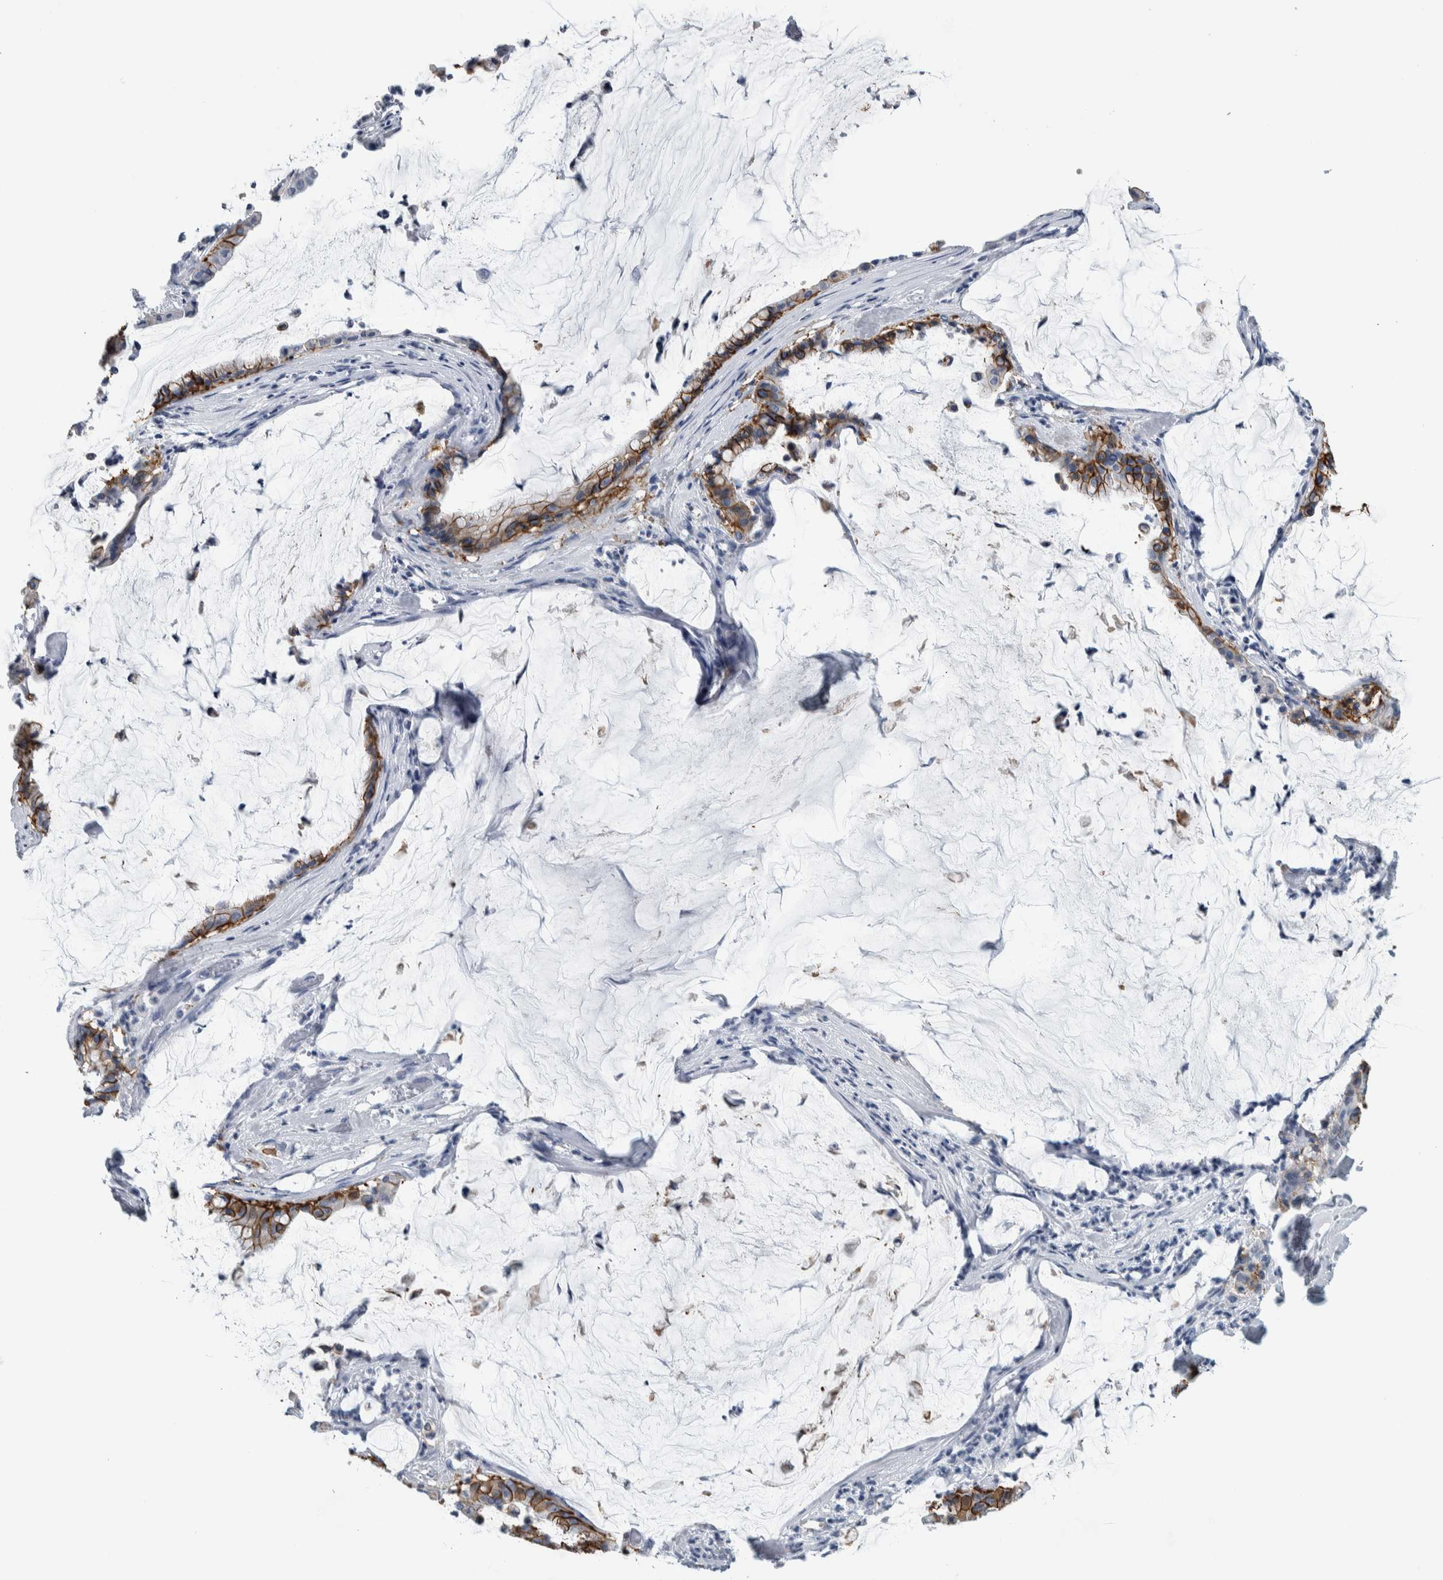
{"staining": {"intensity": "strong", "quantity": ">75%", "location": "cytoplasmic/membranous"}, "tissue": "pancreatic cancer", "cell_type": "Tumor cells", "image_type": "cancer", "snomed": [{"axis": "morphology", "description": "Adenocarcinoma, NOS"}, {"axis": "topography", "description": "Pancreas"}], "caption": "A high-resolution photomicrograph shows immunohistochemistry (IHC) staining of pancreatic adenocarcinoma, which exhibits strong cytoplasmic/membranous expression in about >75% of tumor cells. (DAB (3,3'-diaminobenzidine) IHC, brown staining for protein, blue staining for nuclei).", "gene": "CDH17", "patient": {"sex": "male", "age": 41}}